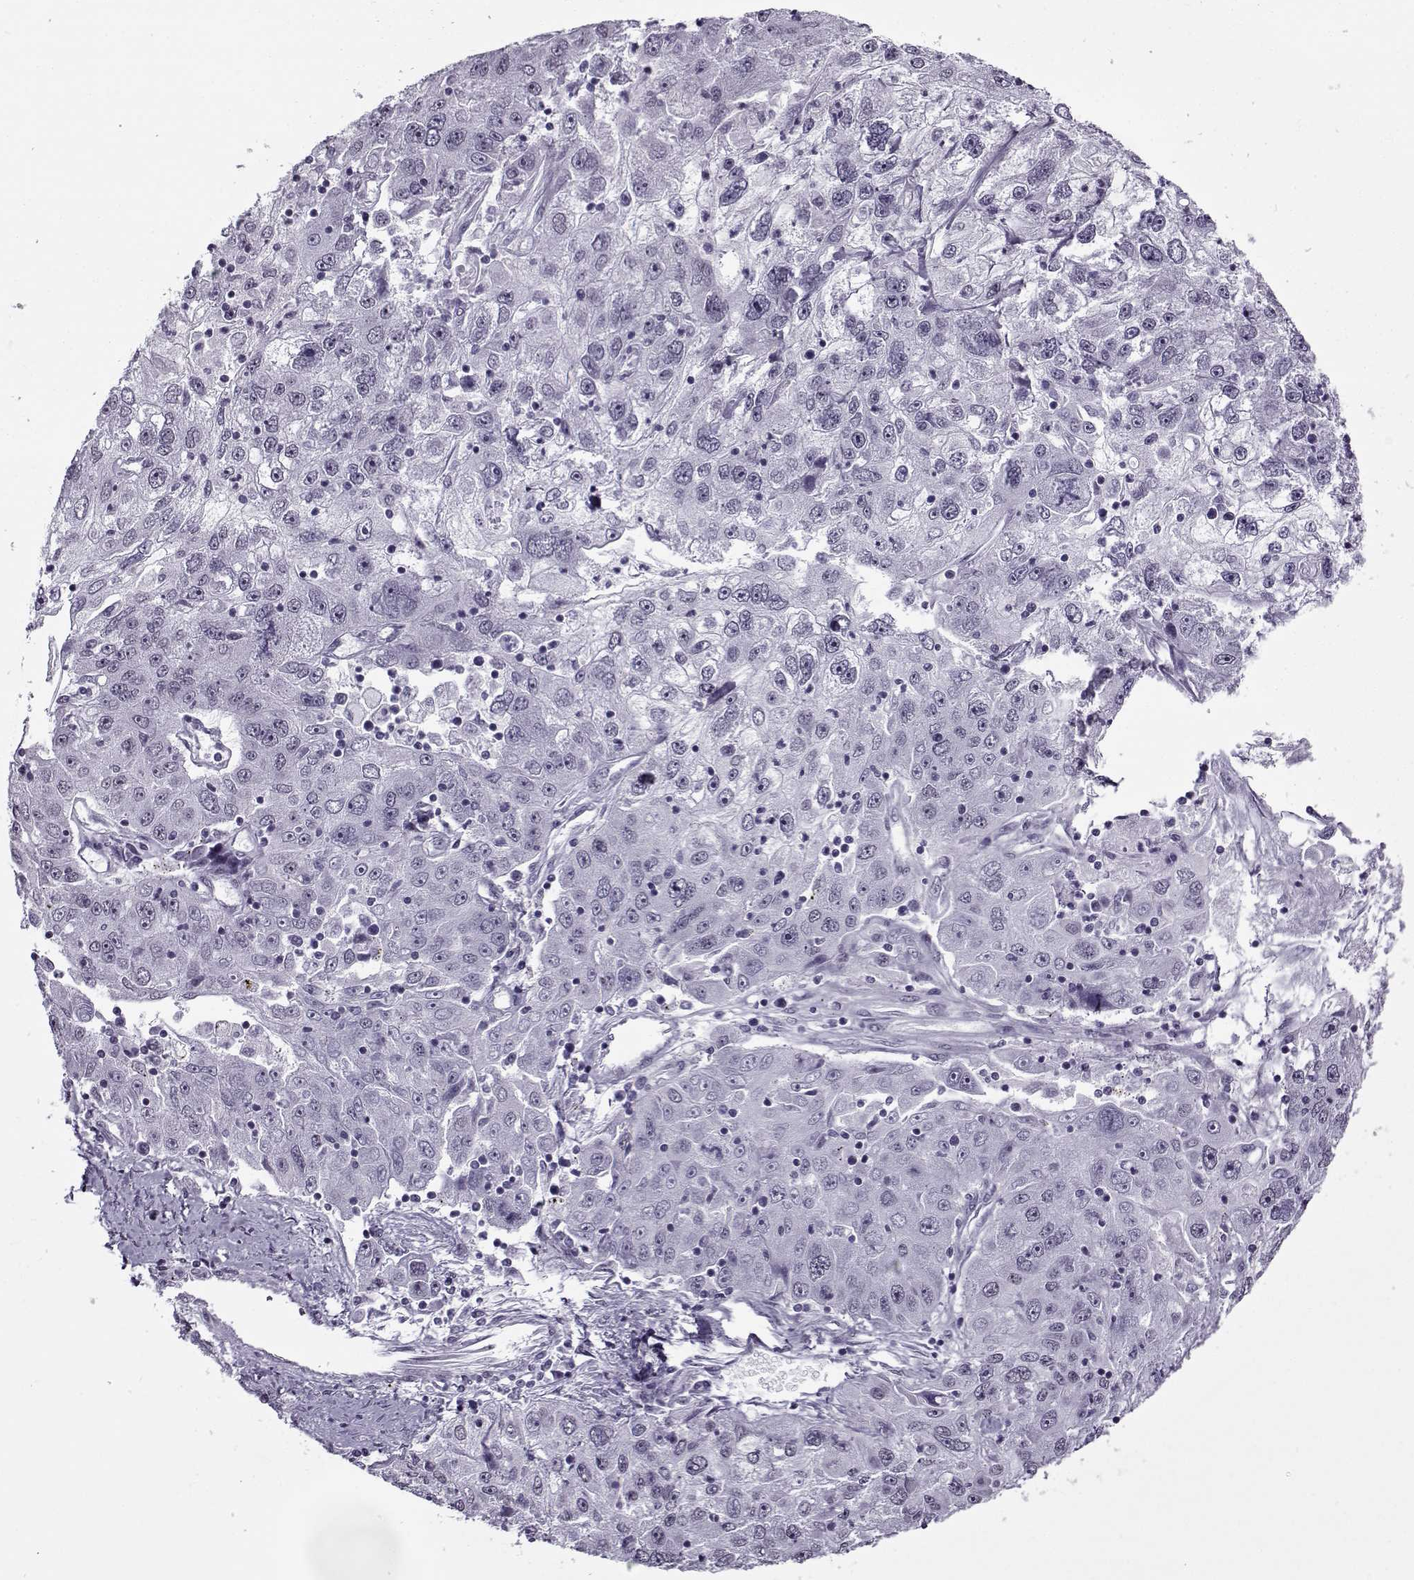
{"staining": {"intensity": "negative", "quantity": "none", "location": "none"}, "tissue": "stomach cancer", "cell_type": "Tumor cells", "image_type": "cancer", "snomed": [{"axis": "morphology", "description": "Adenocarcinoma, NOS"}, {"axis": "topography", "description": "Stomach"}], "caption": "Human stomach cancer (adenocarcinoma) stained for a protein using immunohistochemistry (IHC) displays no expression in tumor cells.", "gene": "PRMT8", "patient": {"sex": "male", "age": 56}}